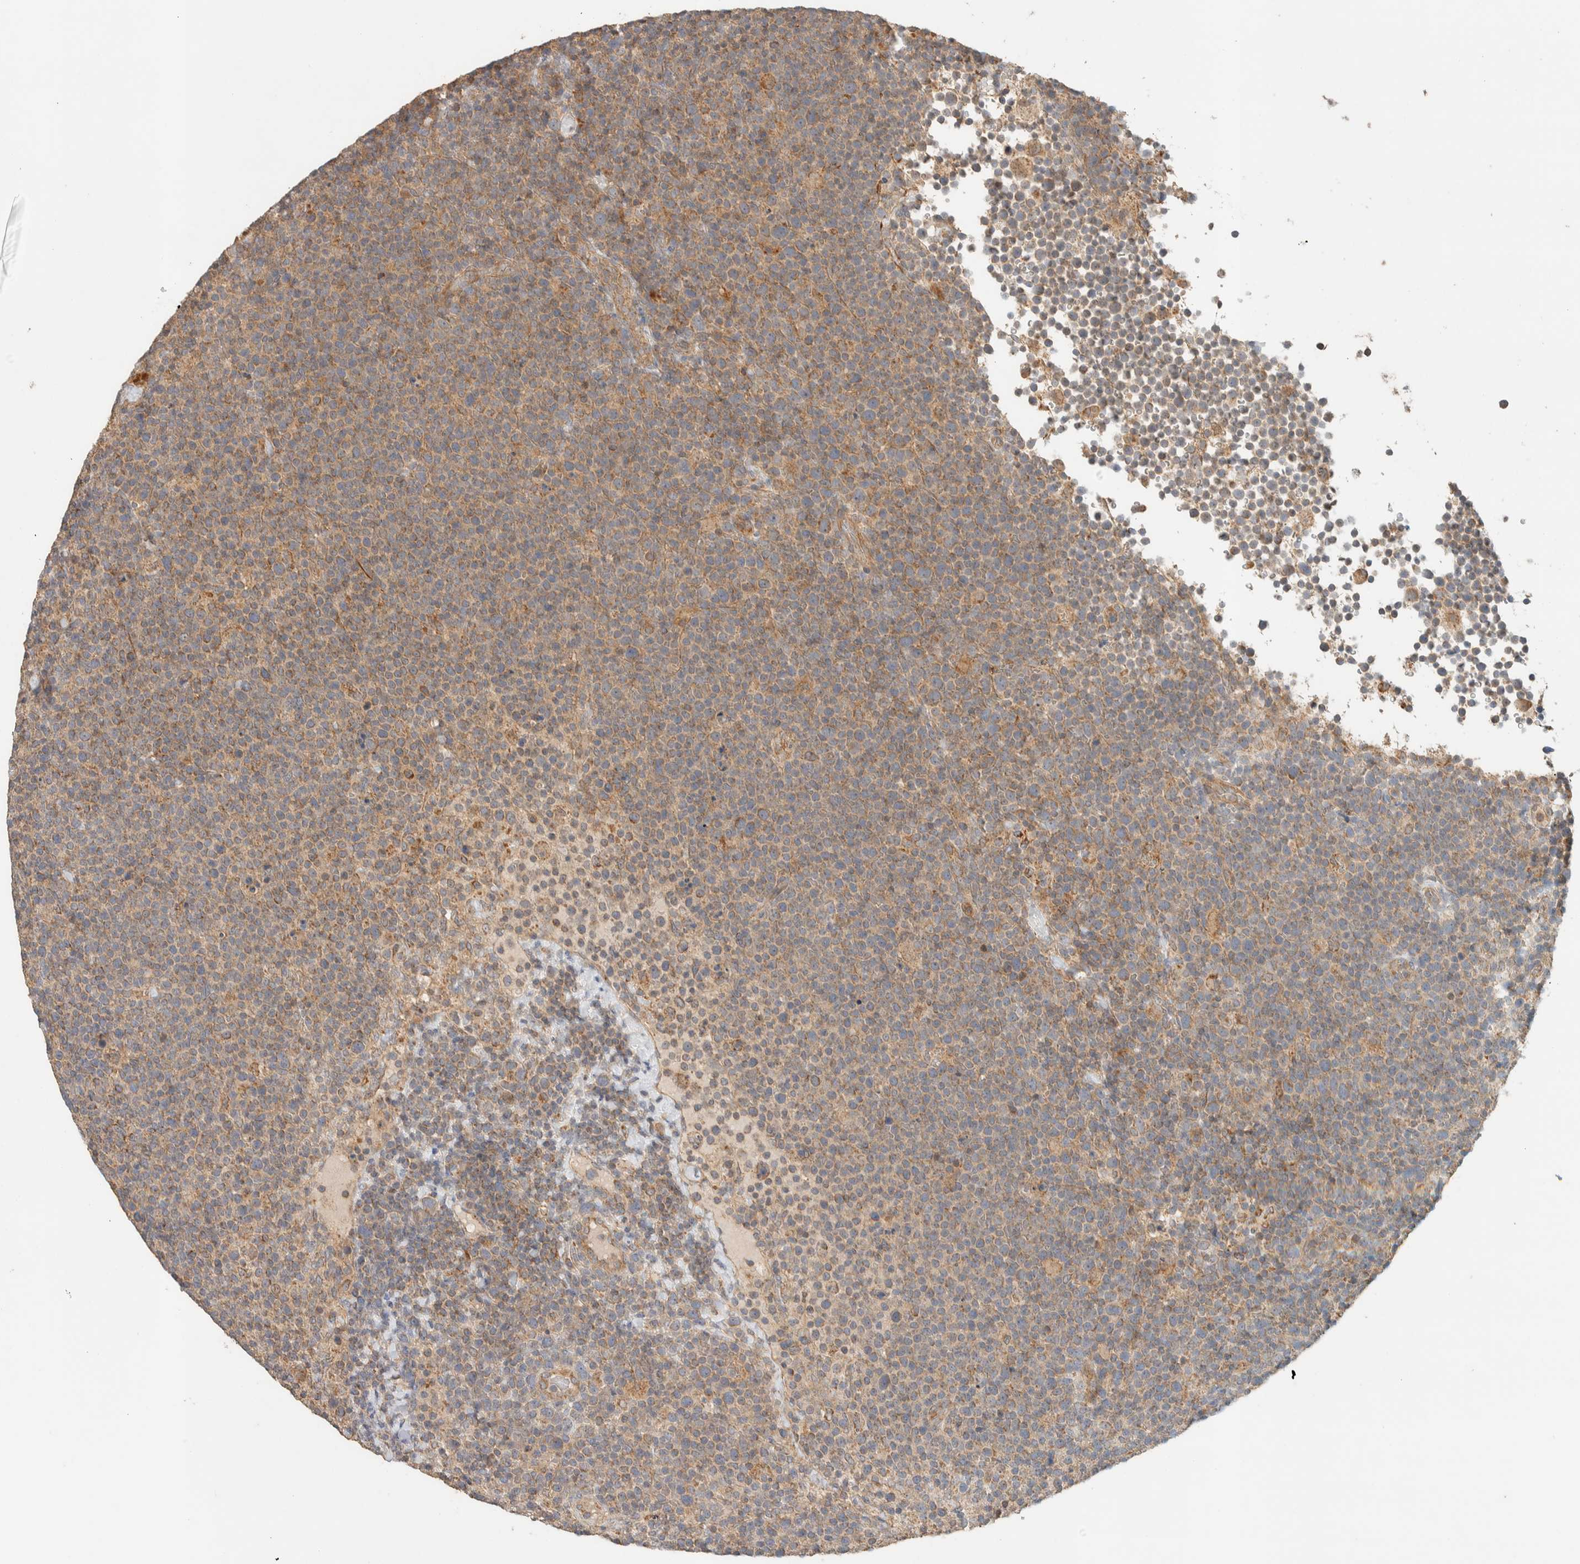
{"staining": {"intensity": "moderate", "quantity": ">75%", "location": "cytoplasmic/membranous"}, "tissue": "lymphoma", "cell_type": "Tumor cells", "image_type": "cancer", "snomed": [{"axis": "morphology", "description": "Malignant lymphoma, non-Hodgkin's type, High grade"}, {"axis": "topography", "description": "Lymph node"}], "caption": "Human lymphoma stained with a protein marker displays moderate staining in tumor cells.", "gene": "PDE7B", "patient": {"sex": "male", "age": 61}}